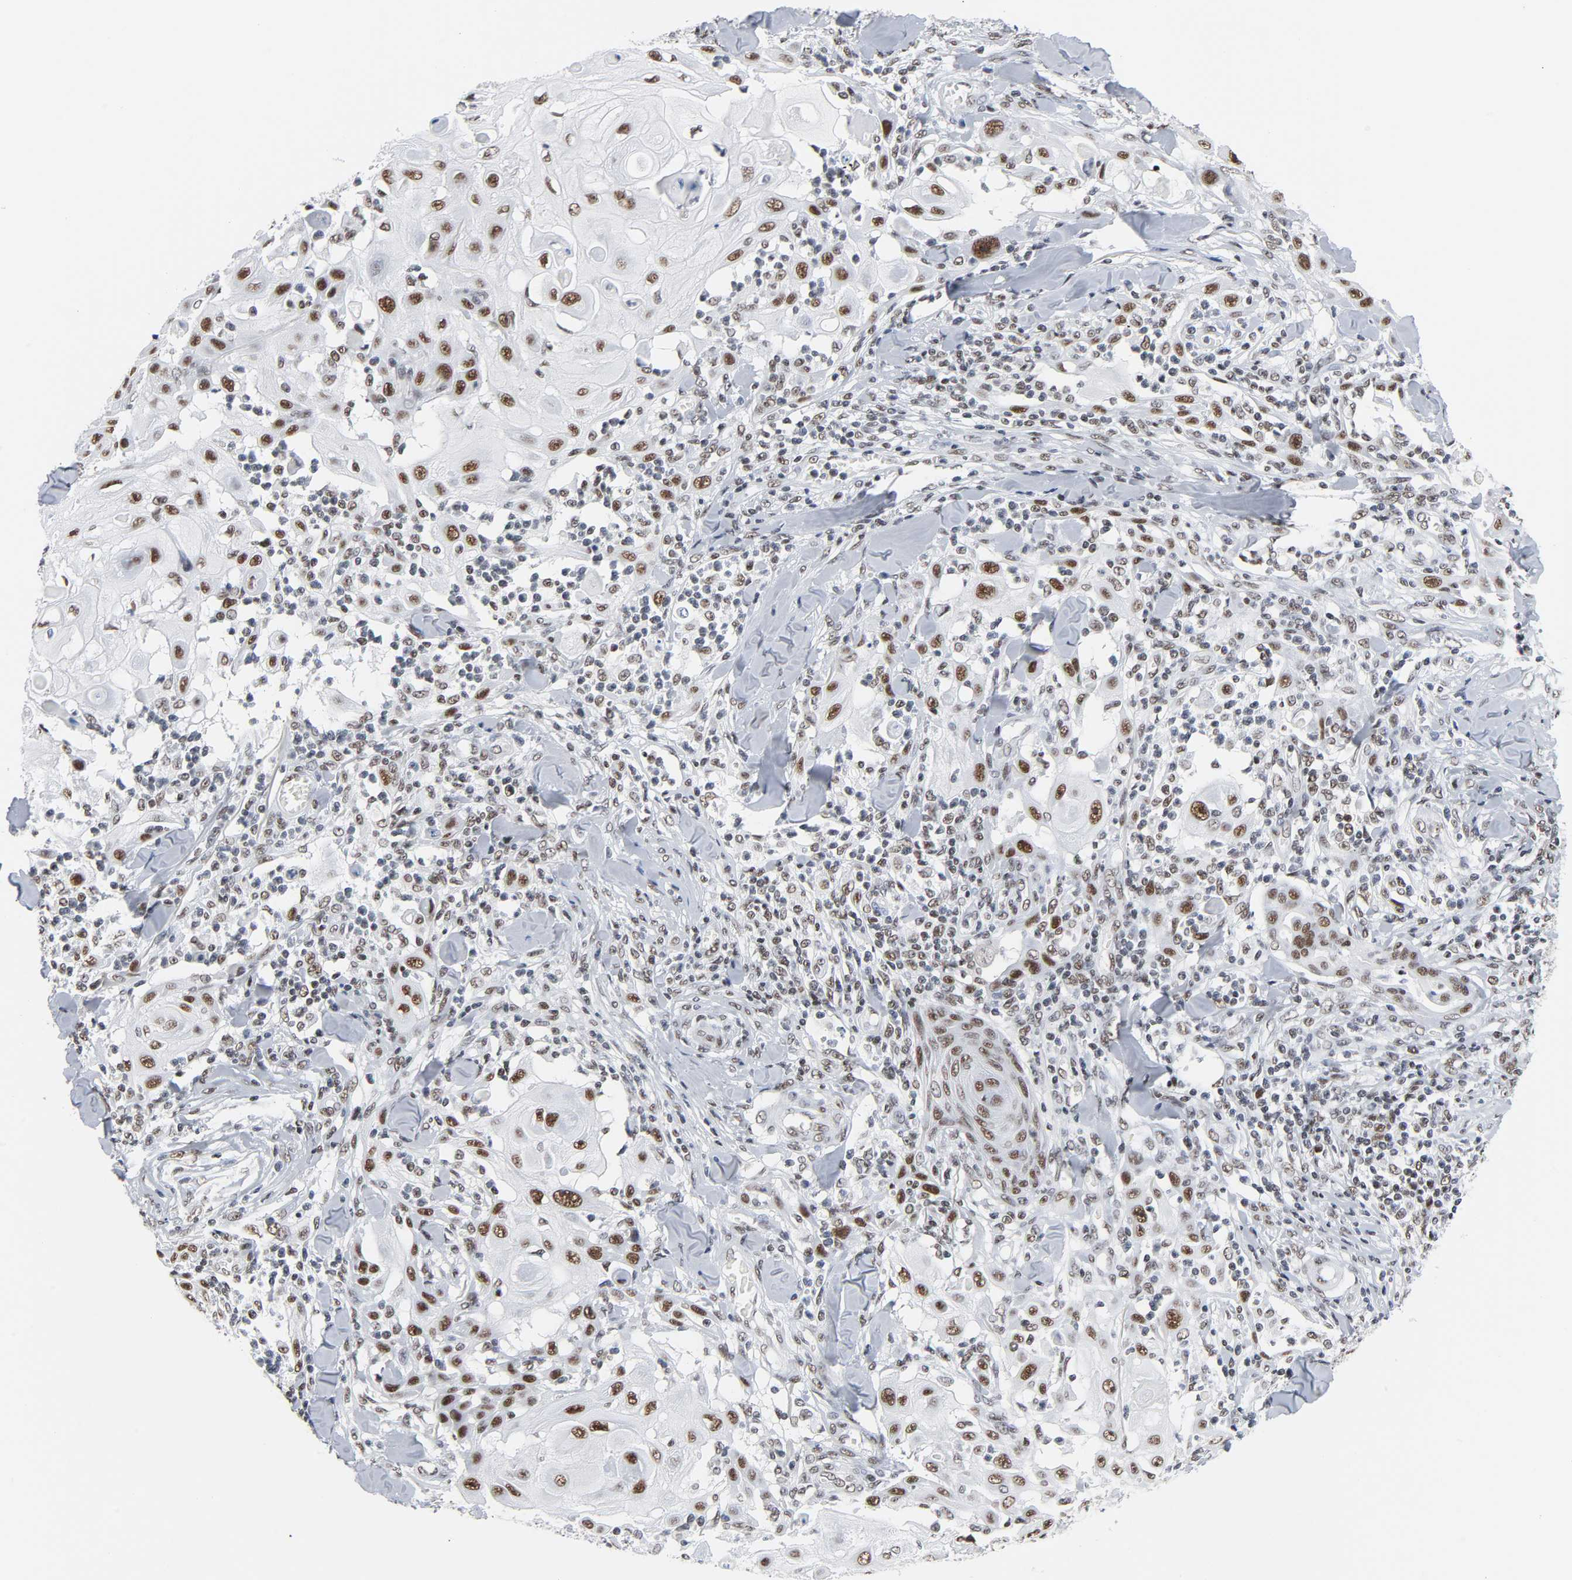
{"staining": {"intensity": "moderate", "quantity": ">75%", "location": "nuclear"}, "tissue": "skin cancer", "cell_type": "Tumor cells", "image_type": "cancer", "snomed": [{"axis": "morphology", "description": "Squamous cell carcinoma, NOS"}, {"axis": "topography", "description": "Skin"}], "caption": "The histopathology image displays staining of skin cancer, revealing moderate nuclear protein staining (brown color) within tumor cells.", "gene": "CSTF2", "patient": {"sex": "male", "age": 24}}